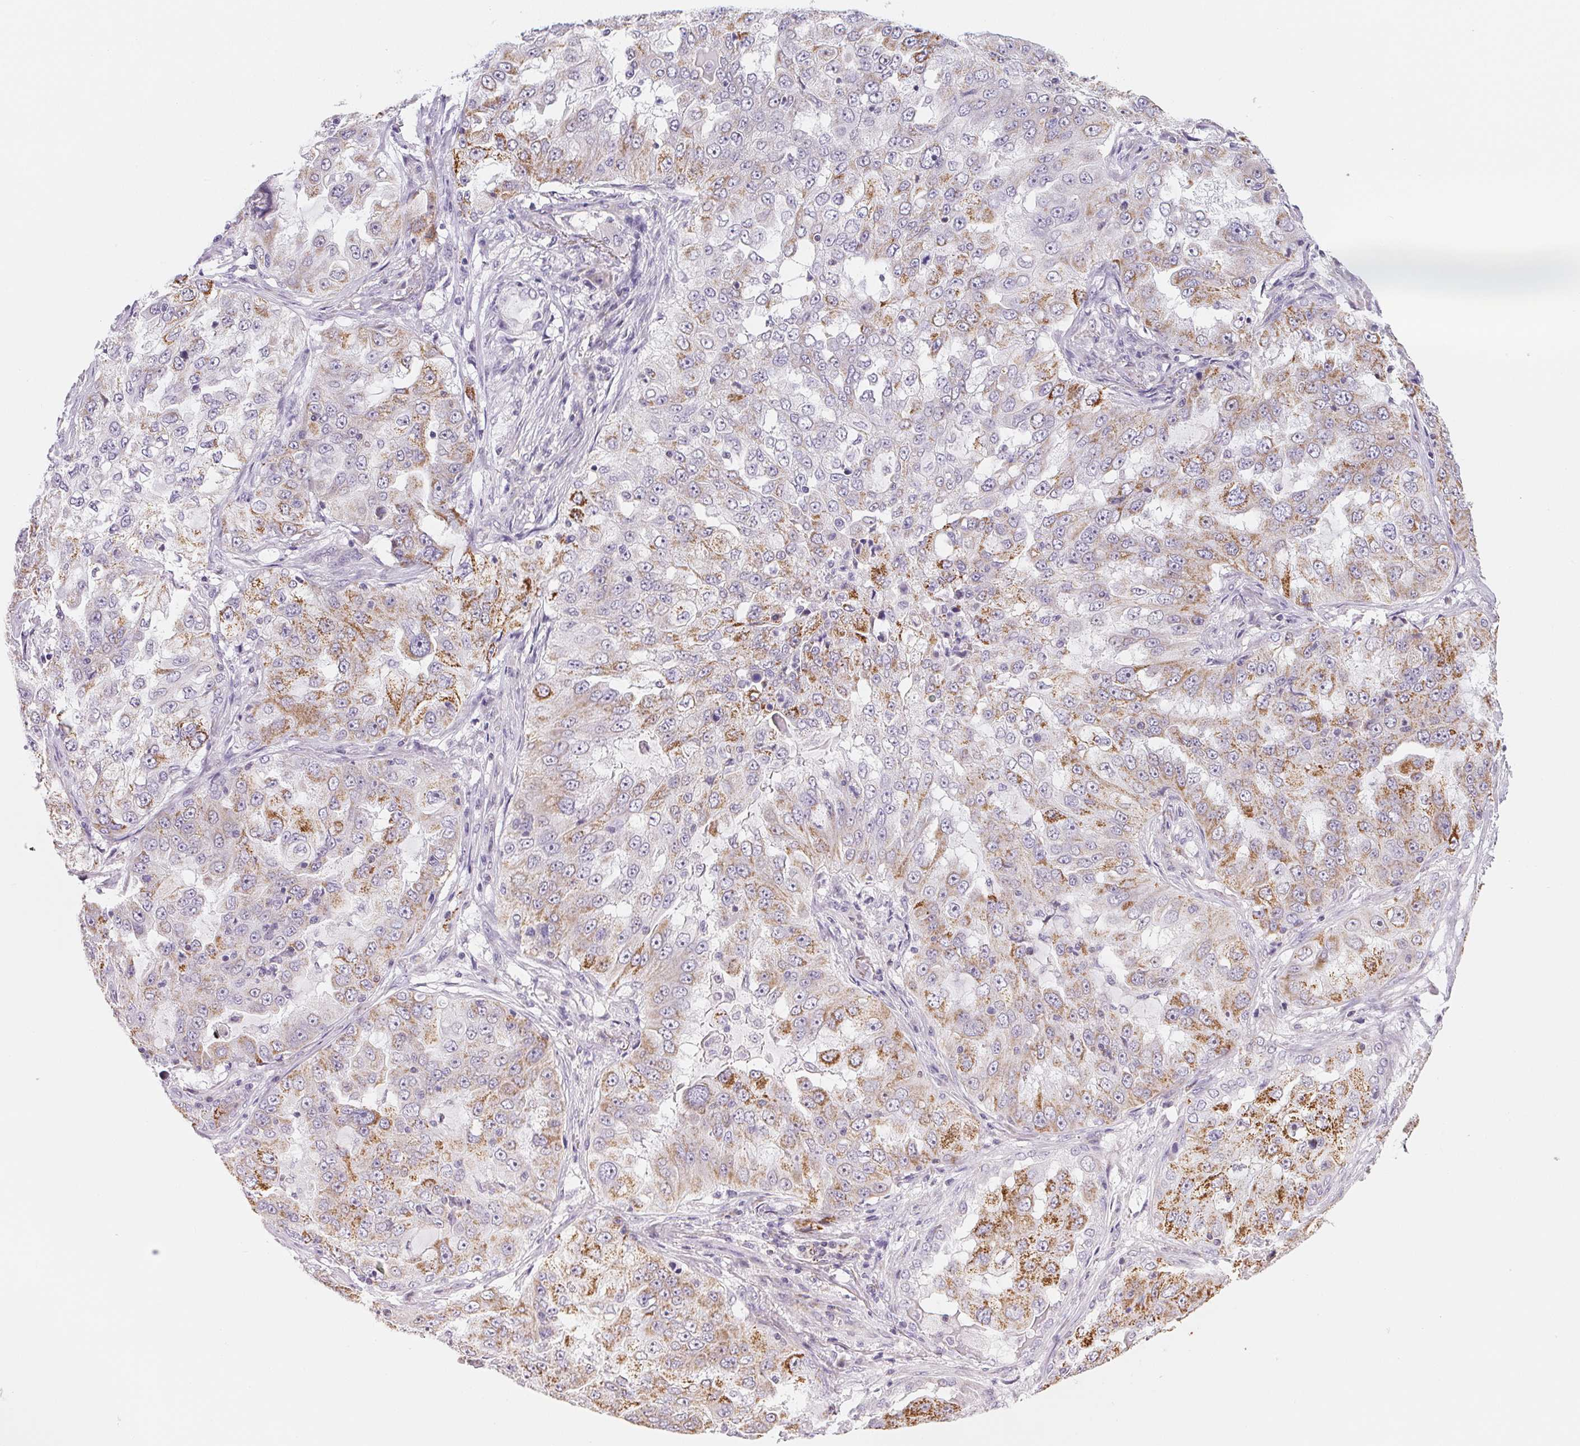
{"staining": {"intensity": "moderate", "quantity": "25%-75%", "location": "cytoplasmic/membranous"}, "tissue": "lung cancer", "cell_type": "Tumor cells", "image_type": "cancer", "snomed": [{"axis": "morphology", "description": "Adenocarcinoma, NOS"}, {"axis": "topography", "description": "Lung"}], "caption": "Moderate cytoplasmic/membranous positivity is seen in about 25%-75% of tumor cells in adenocarcinoma (lung). (DAB (3,3'-diaminobenzidine) IHC, brown staining for protein, blue staining for nuclei).", "gene": "GIPC2", "patient": {"sex": "female", "age": 61}}